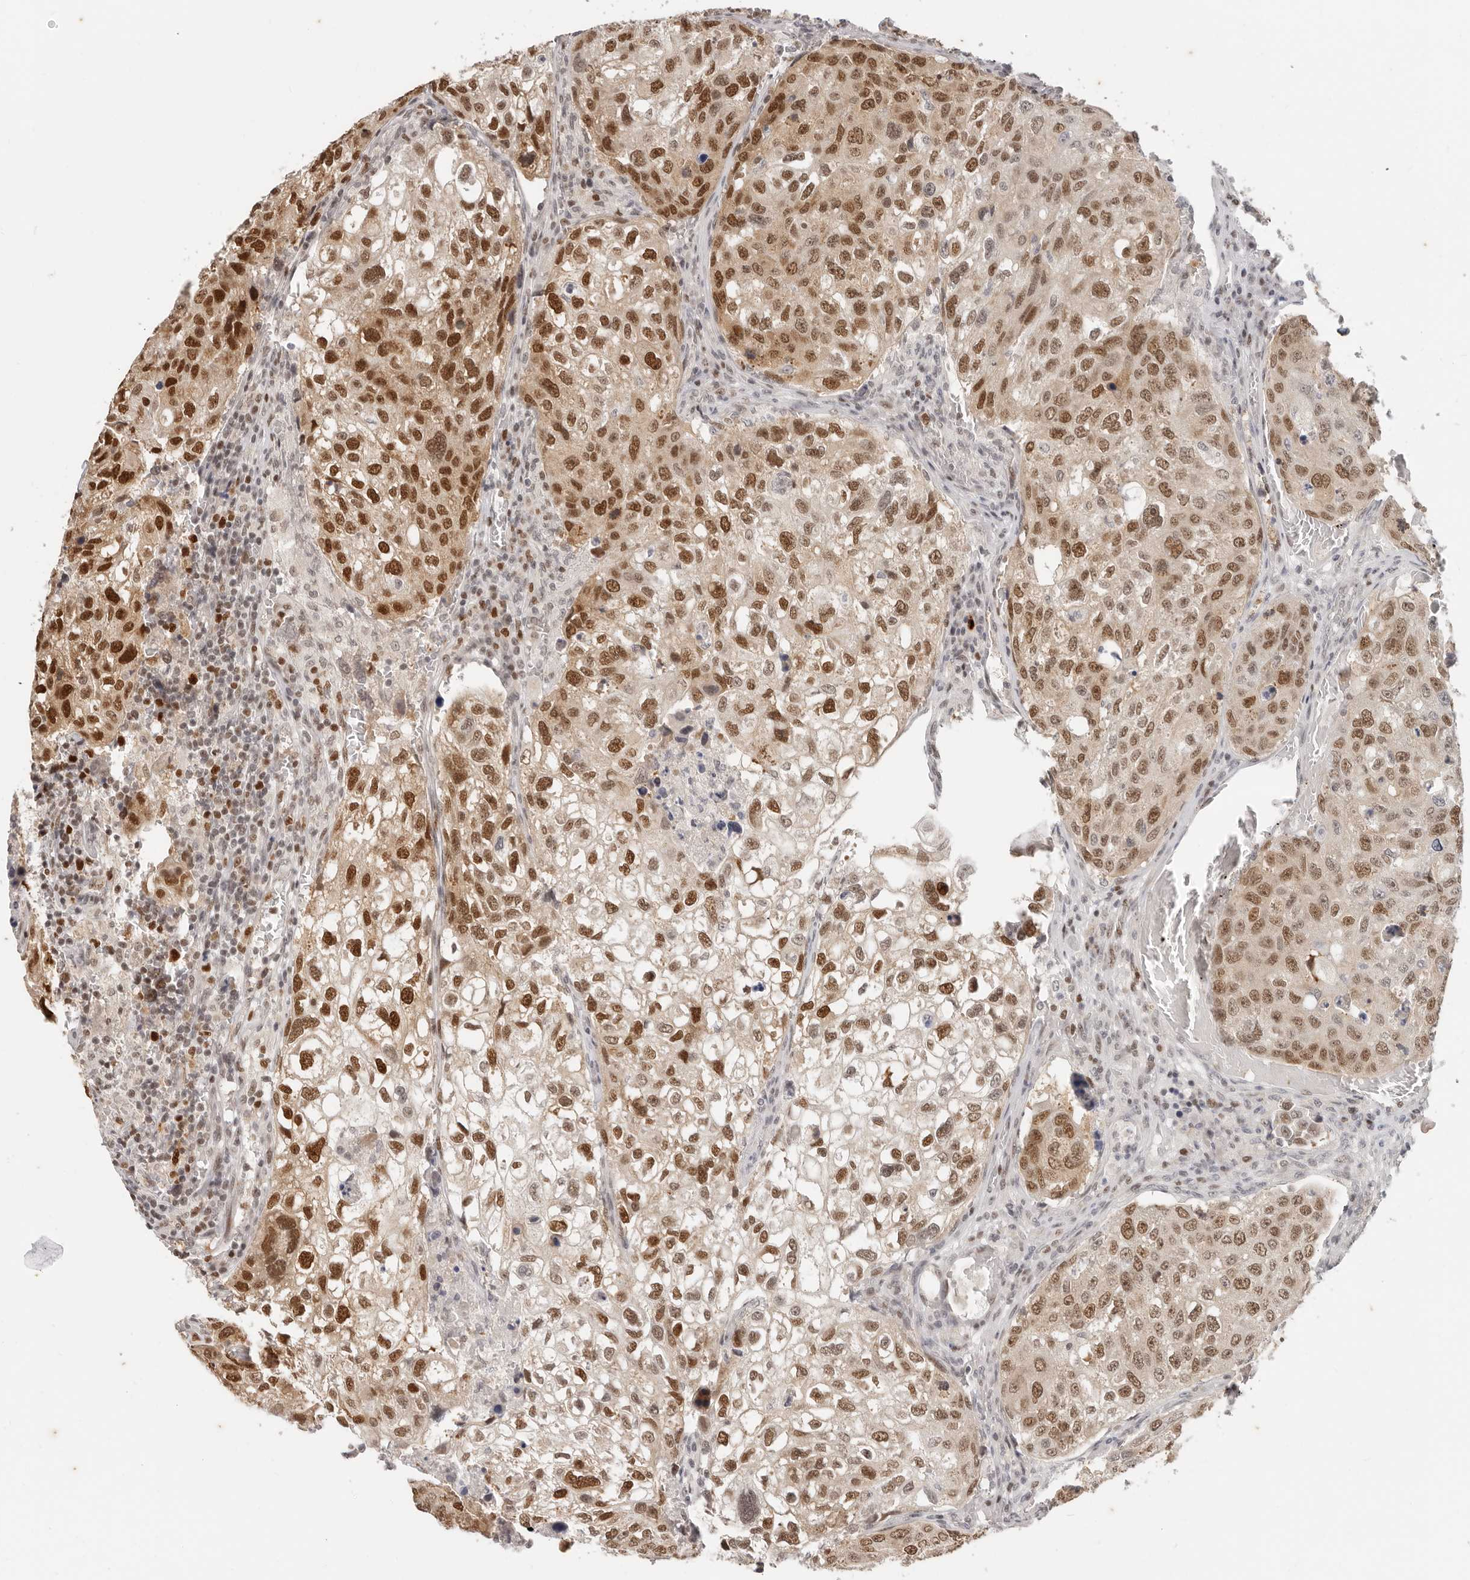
{"staining": {"intensity": "strong", "quantity": ">75%", "location": "nuclear"}, "tissue": "urothelial cancer", "cell_type": "Tumor cells", "image_type": "cancer", "snomed": [{"axis": "morphology", "description": "Urothelial carcinoma, High grade"}, {"axis": "topography", "description": "Lymph node"}, {"axis": "topography", "description": "Urinary bladder"}], "caption": "A brown stain highlights strong nuclear positivity of a protein in high-grade urothelial carcinoma tumor cells.", "gene": "RFC2", "patient": {"sex": "male", "age": 51}}